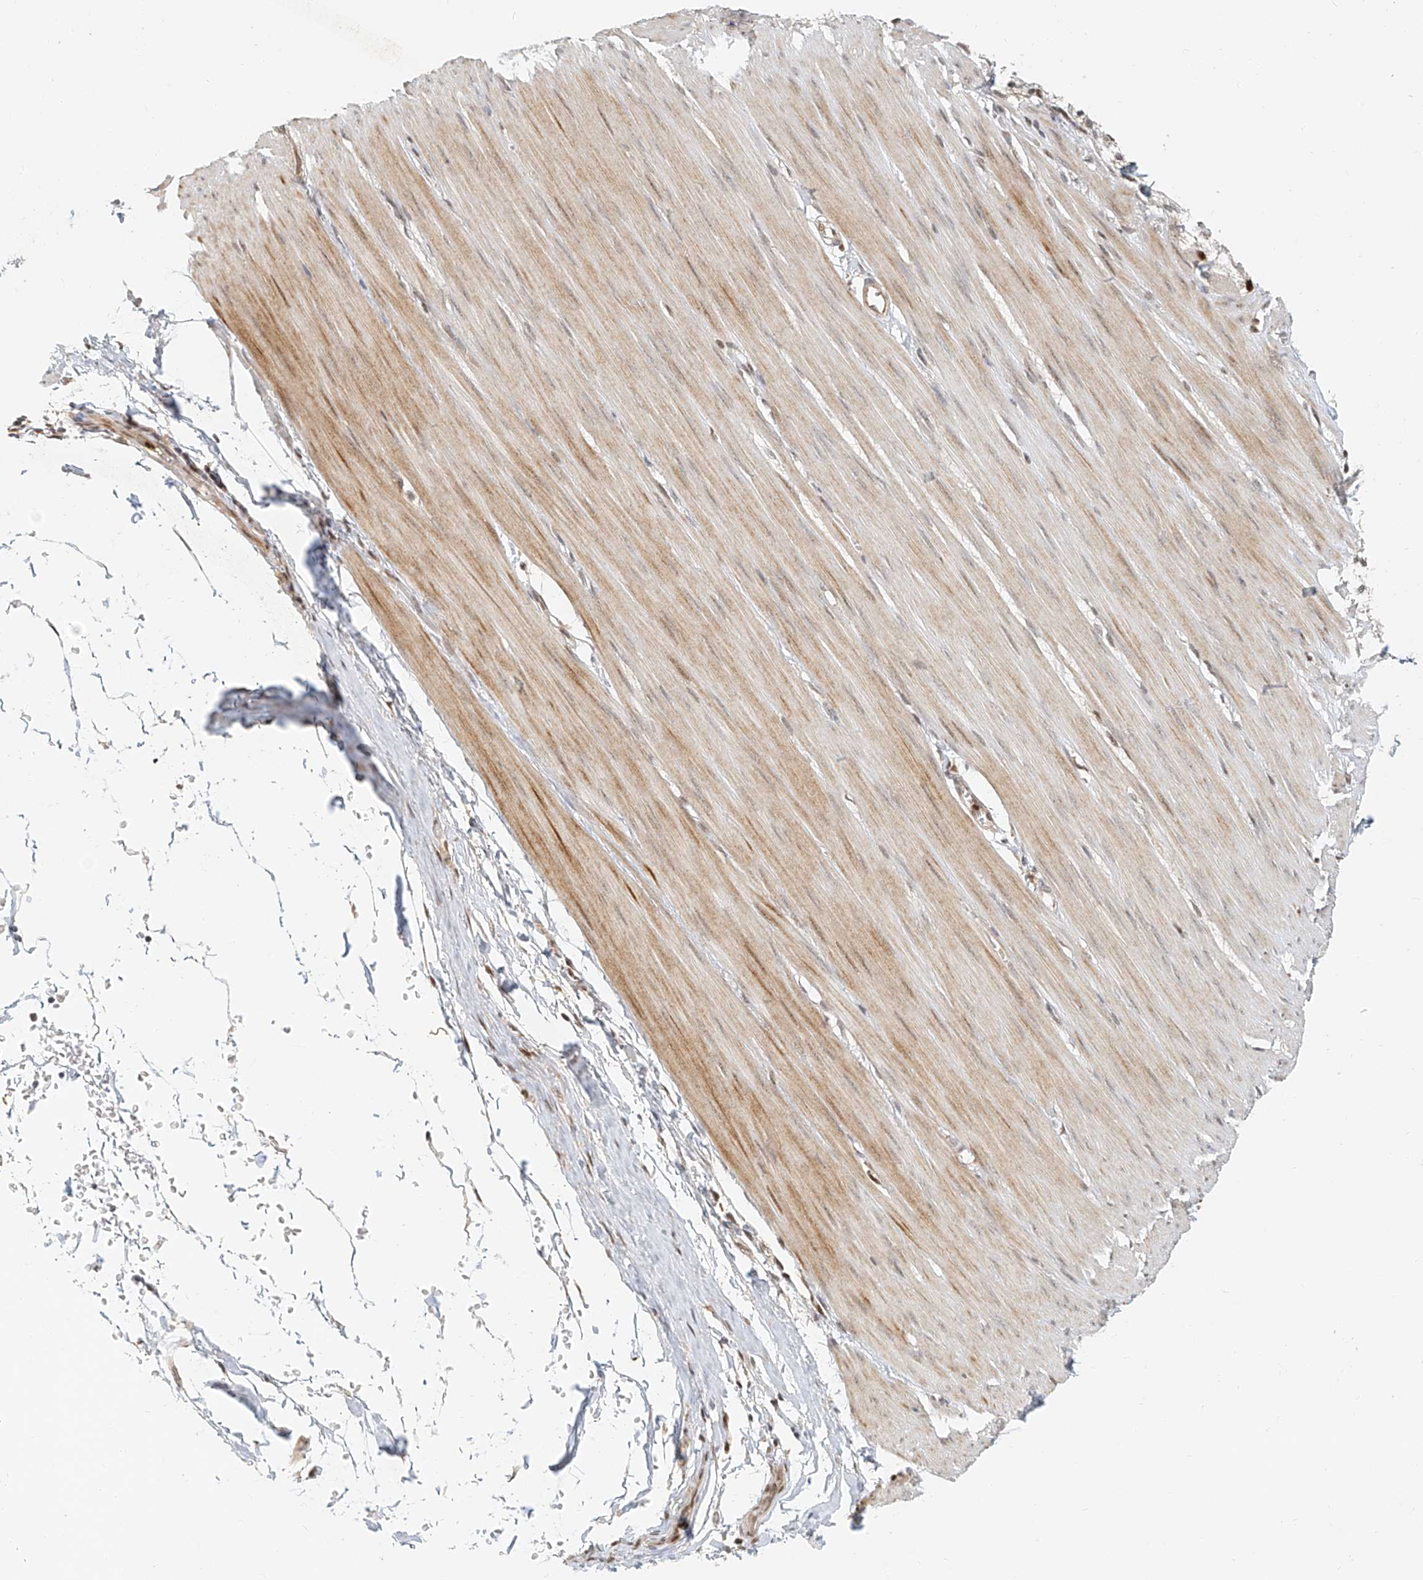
{"staining": {"intensity": "moderate", "quantity": ">75%", "location": "cytoplasmic/membranous,nuclear"}, "tissue": "smooth muscle", "cell_type": "Smooth muscle cells", "image_type": "normal", "snomed": [{"axis": "morphology", "description": "Normal tissue, NOS"}, {"axis": "morphology", "description": "Adenocarcinoma, NOS"}, {"axis": "topography", "description": "Colon"}, {"axis": "topography", "description": "Peripheral nerve tissue"}], "caption": "Immunohistochemistry micrograph of benign human smooth muscle stained for a protein (brown), which displays medium levels of moderate cytoplasmic/membranous,nuclear staining in about >75% of smooth muscle cells.", "gene": "CXorf58", "patient": {"sex": "male", "age": 14}}